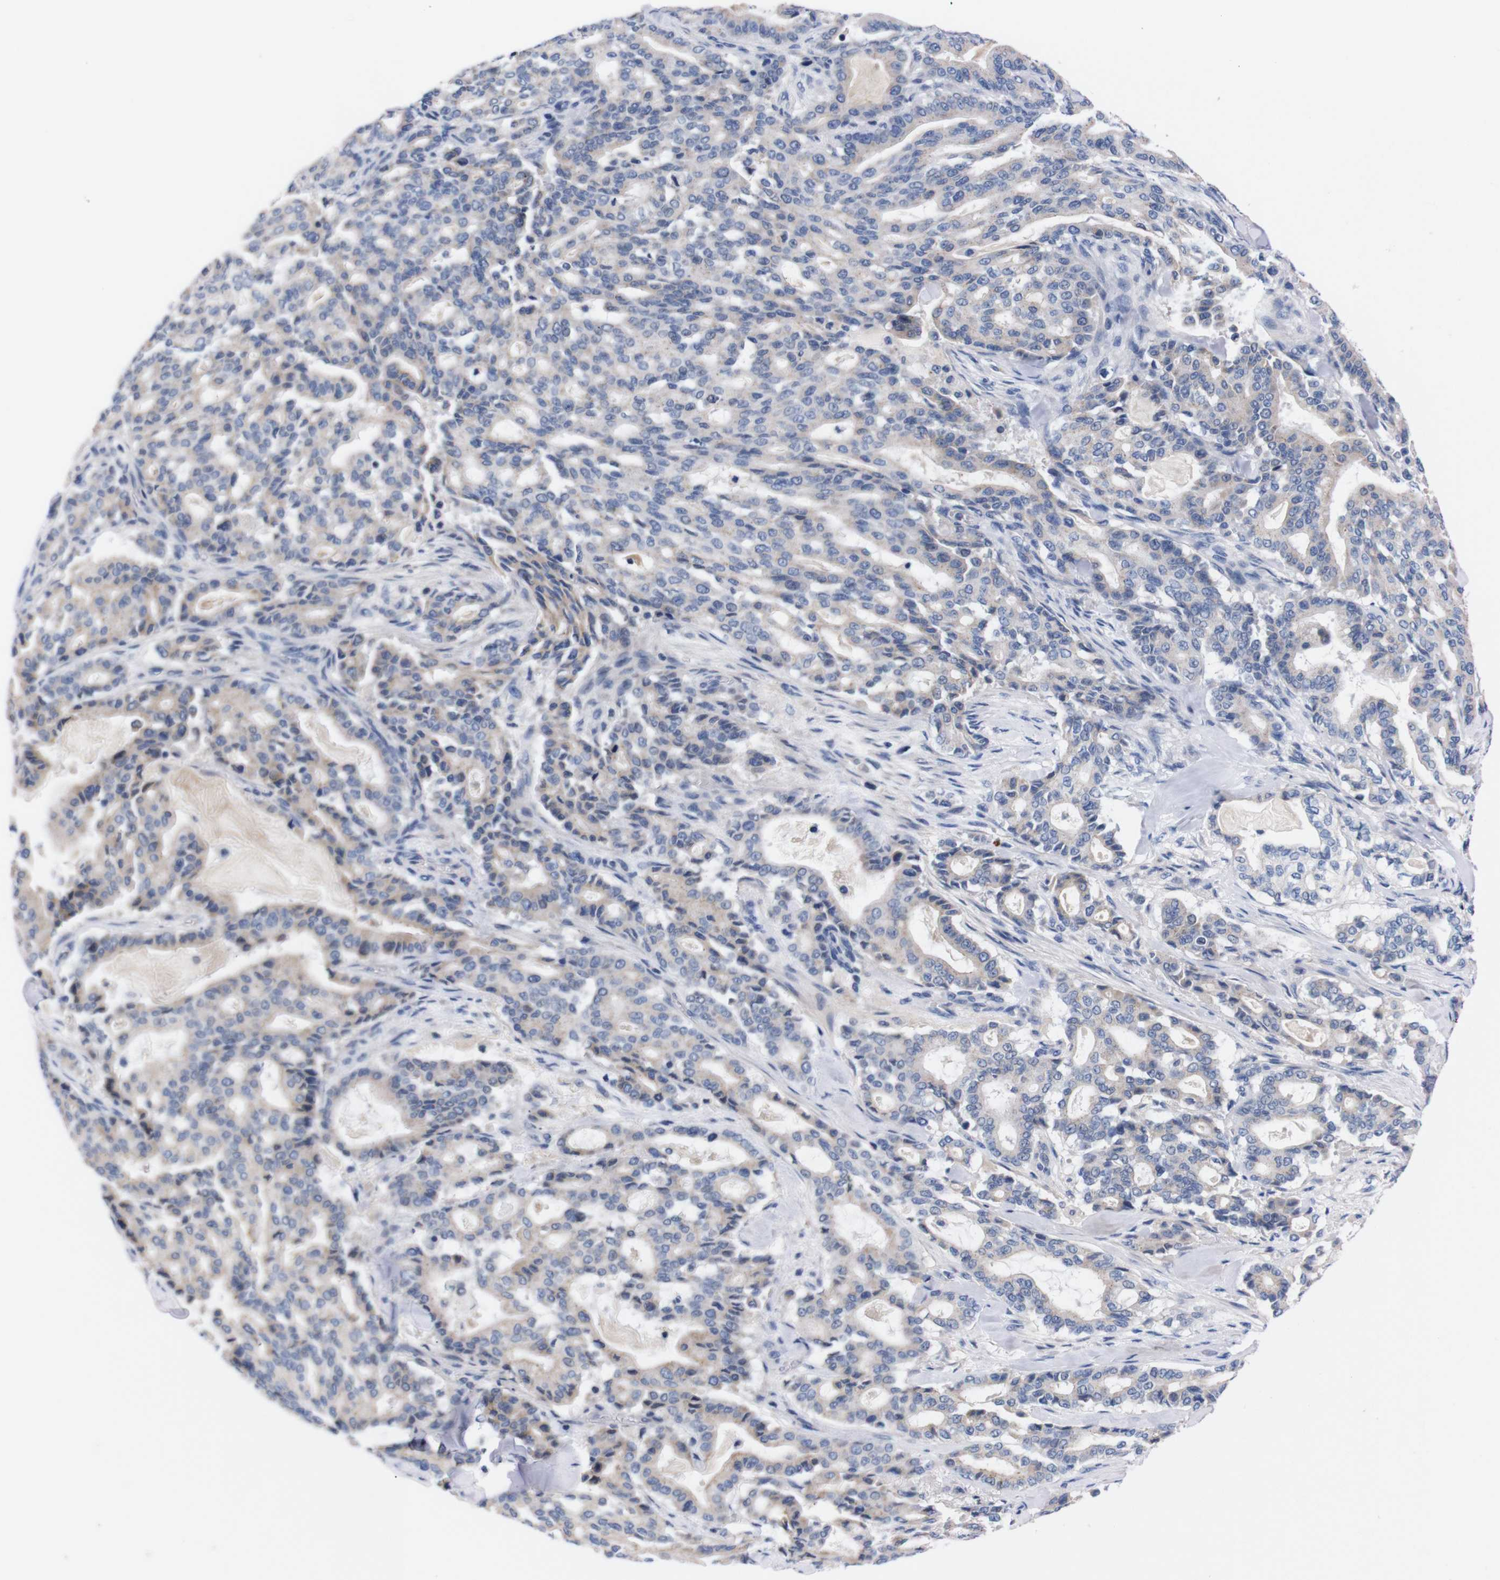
{"staining": {"intensity": "weak", "quantity": "<25%", "location": "cytoplasmic/membranous"}, "tissue": "pancreatic cancer", "cell_type": "Tumor cells", "image_type": "cancer", "snomed": [{"axis": "morphology", "description": "Adenocarcinoma, NOS"}, {"axis": "topography", "description": "Pancreas"}], "caption": "Tumor cells show no significant expression in pancreatic cancer.", "gene": "FAM210A", "patient": {"sex": "male", "age": 63}}